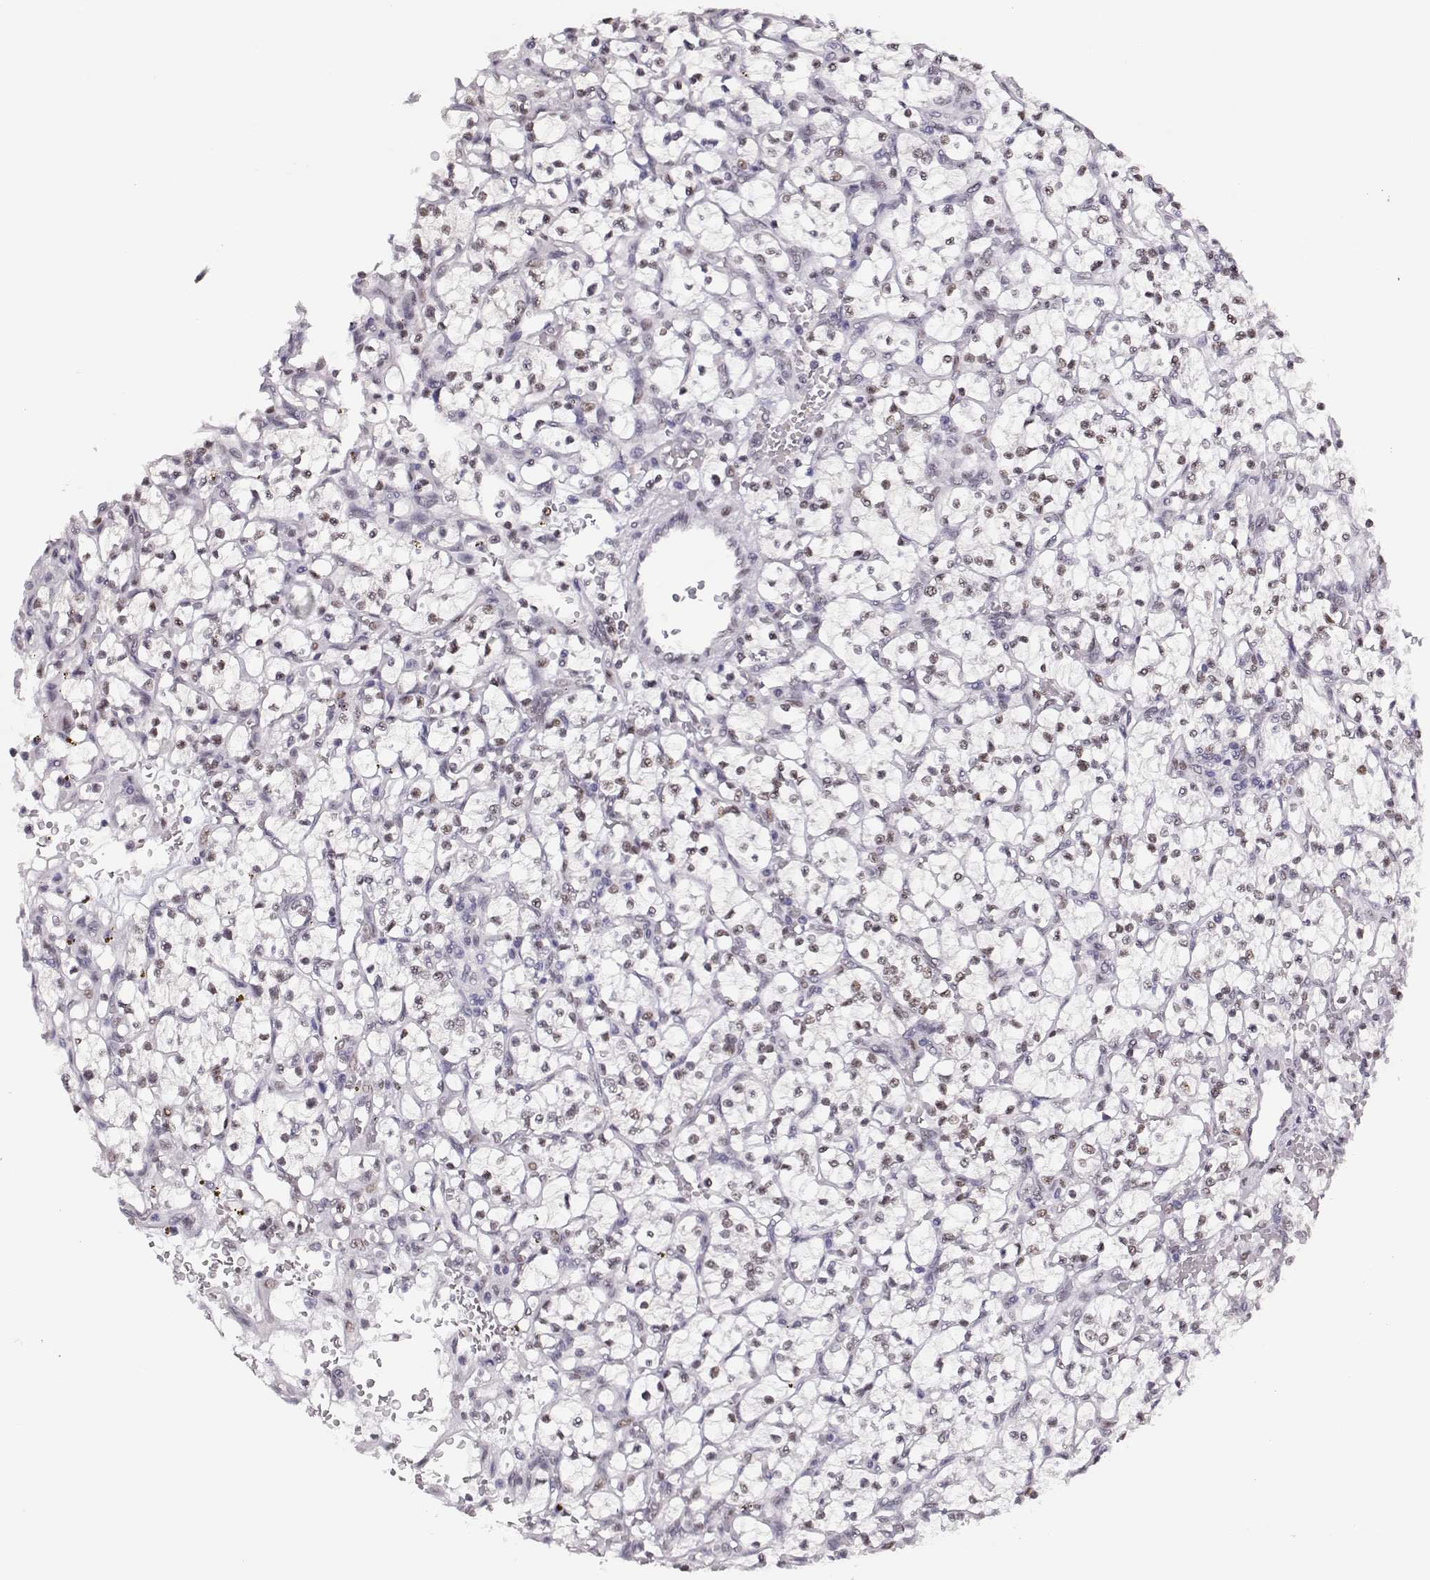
{"staining": {"intensity": "moderate", "quantity": "25%-75%", "location": "nuclear"}, "tissue": "renal cancer", "cell_type": "Tumor cells", "image_type": "cancer", "snomed": [{"axis": "morphology", "description": "Adenocarcinoma, NOS"}, {"axis": "topography", "description": "Kidney"}], "caption": "Renal cancer stained for a protein (brown) demonstrates moderate nuclear positive expression in about 25%-75% of tumor cells.", "gene": "POLI", "patient": {"sex": "female", "age": 64}}